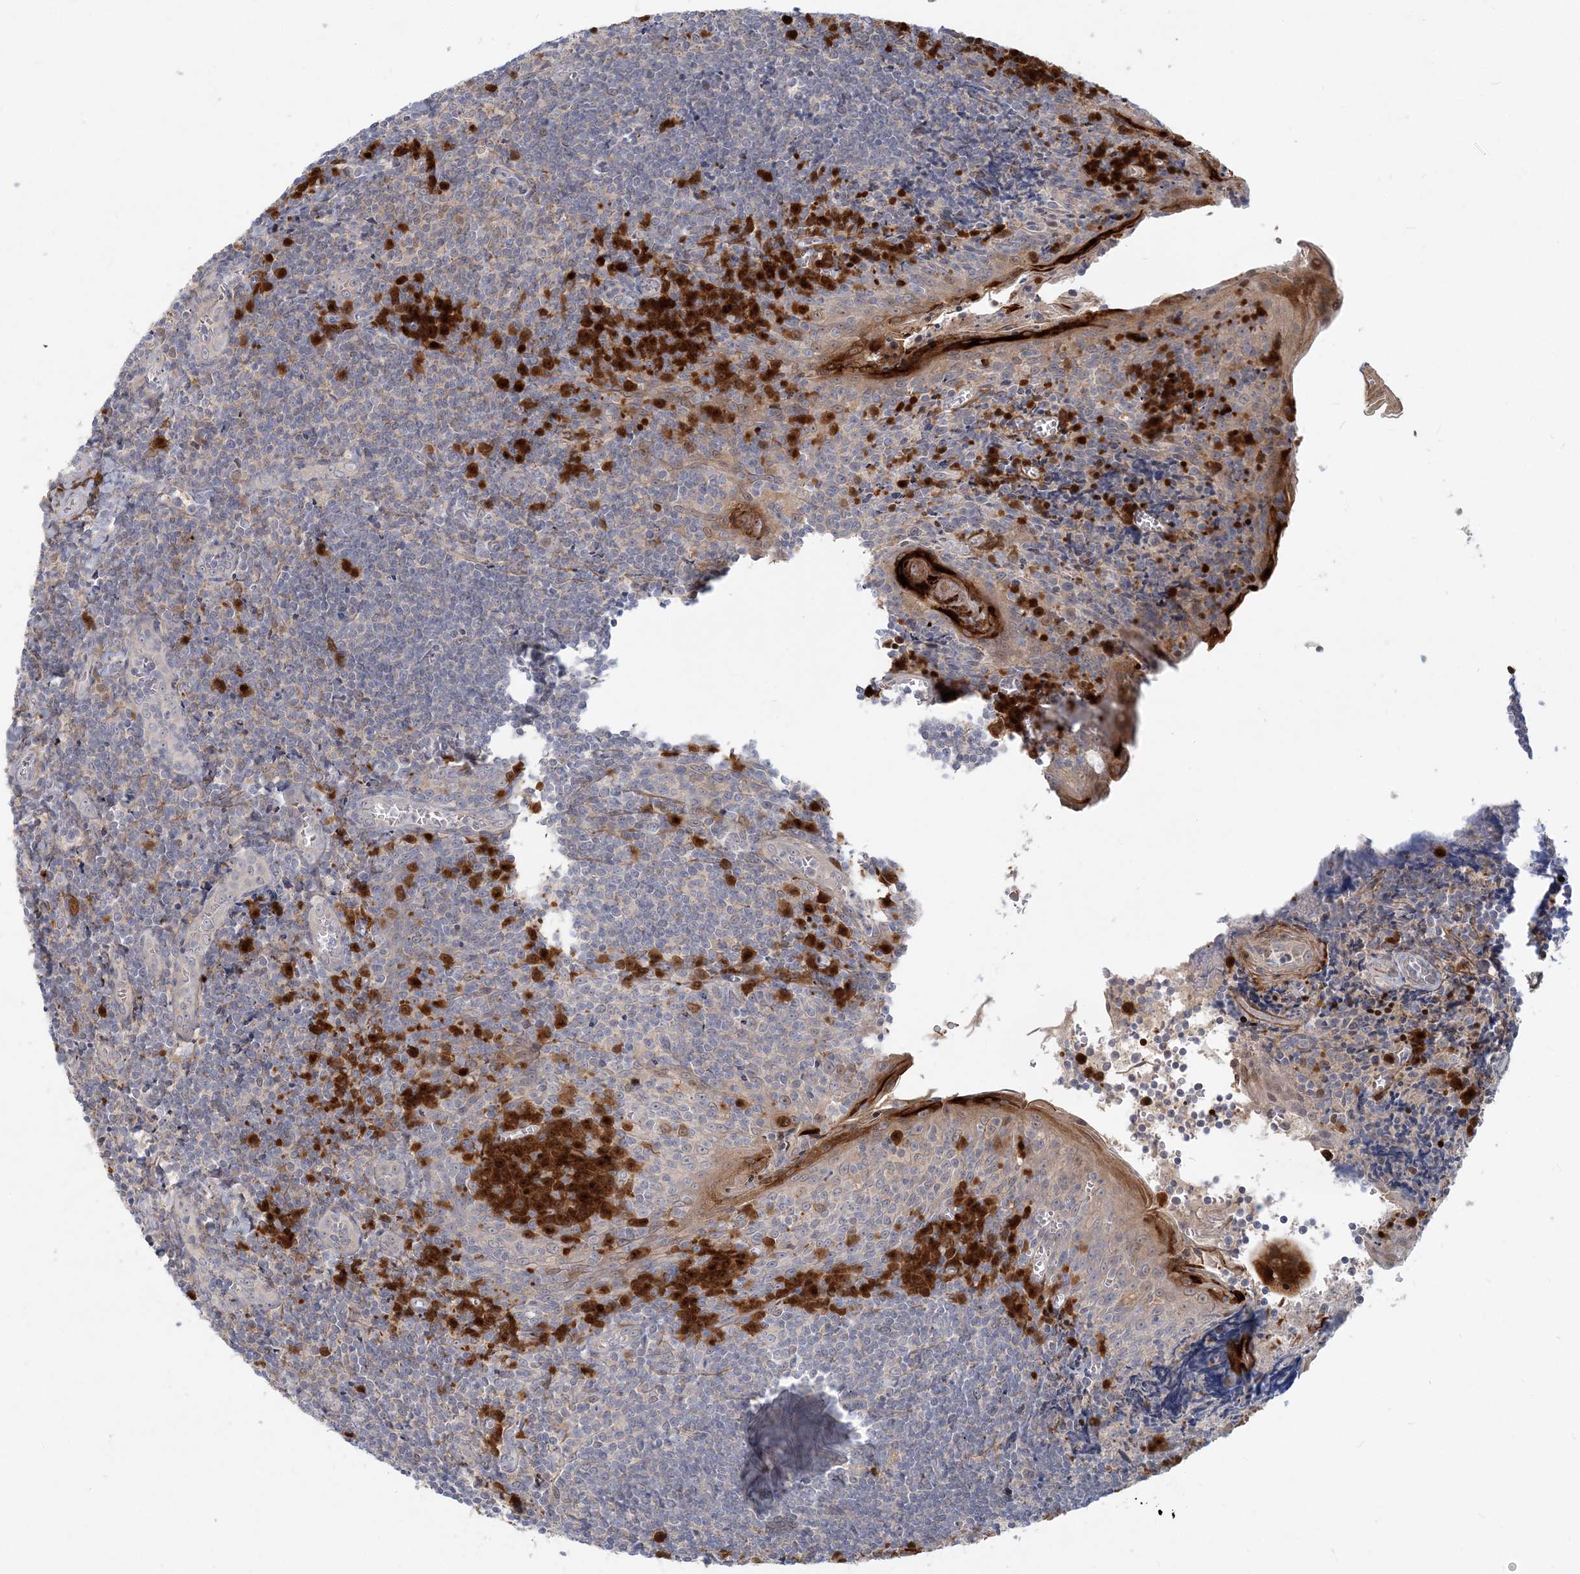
{"staining": {"intensity": "negative", "quantity": "none", "location": "none"}, "tissue": "tonsil", "cell_type": "Germinal center cells", "image_type": "normal", "snomed": [{"axis": "morphology", "description": "Normal tissue, NOS"}, {"axis": "topography", "description": "Tonsil"}], "caption": "Immunohistochemical staining of normal tonsil shows no significant staining in germinal center cells.", "gene": "GMPPA", "patient": {"sex": "male", "age": 27}}